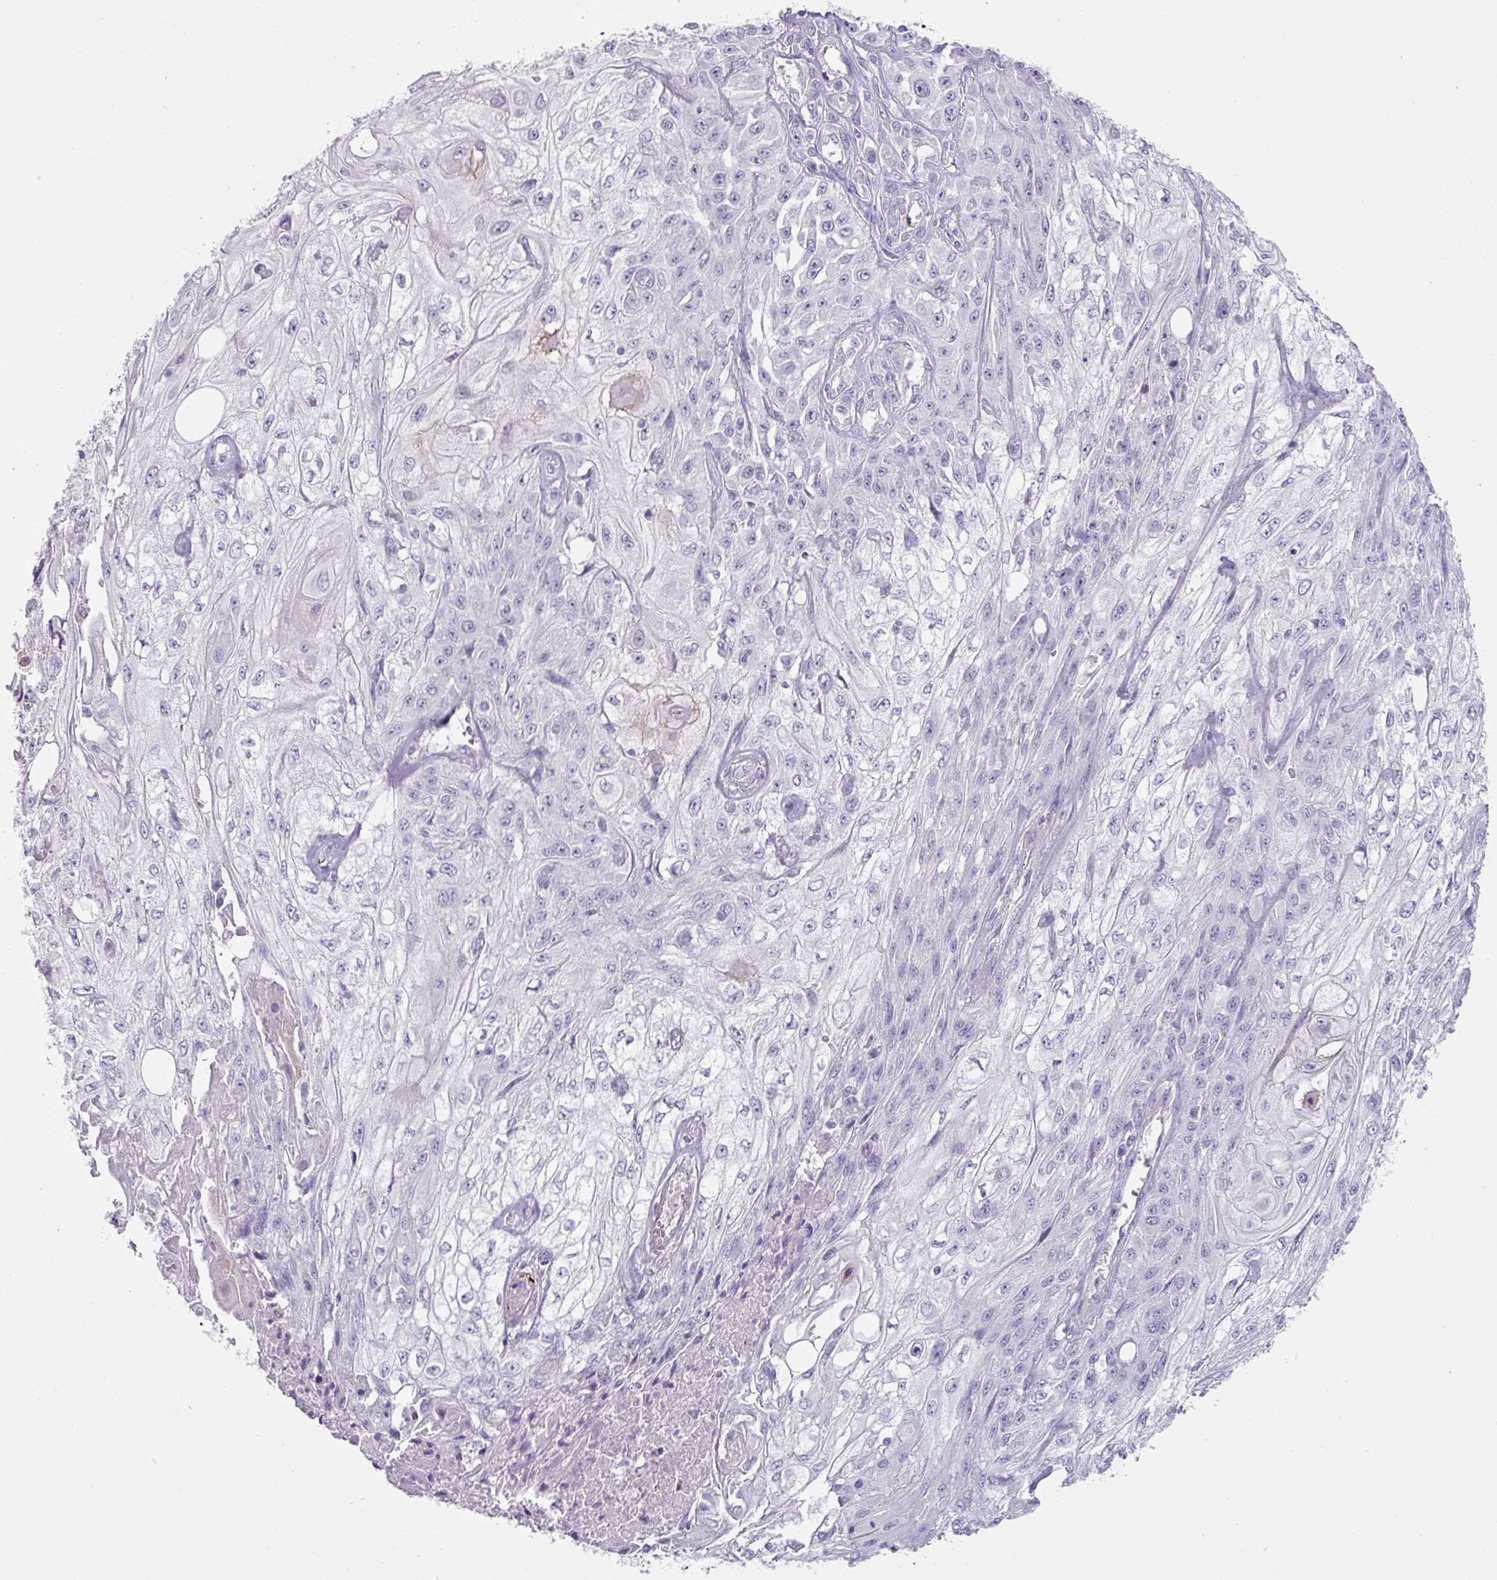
{"staining": {"intensity": "negative", "quantity": "none", "location": "none"}, "tissue": "skin cancer", "cell_type": "Tumor cells", "image_type": "cancer", "snomed": [{"axis": "morphology", "description": "Squamous cell carcinoma, NOS"}, {"axis": "morphology", "description": "Squamous cell carcinoma, metastatic, NOS"}, {"axis": "topography", "description": "Skin"}, {"axis": "topography", "description": "Lymph node"}], "caption": "Human skin cancer stained for a protein using immunohistochemistry displays no expression in tumor cells.", "gene": "OR52N1", "patient": {"sex": "male", "age": 75}}